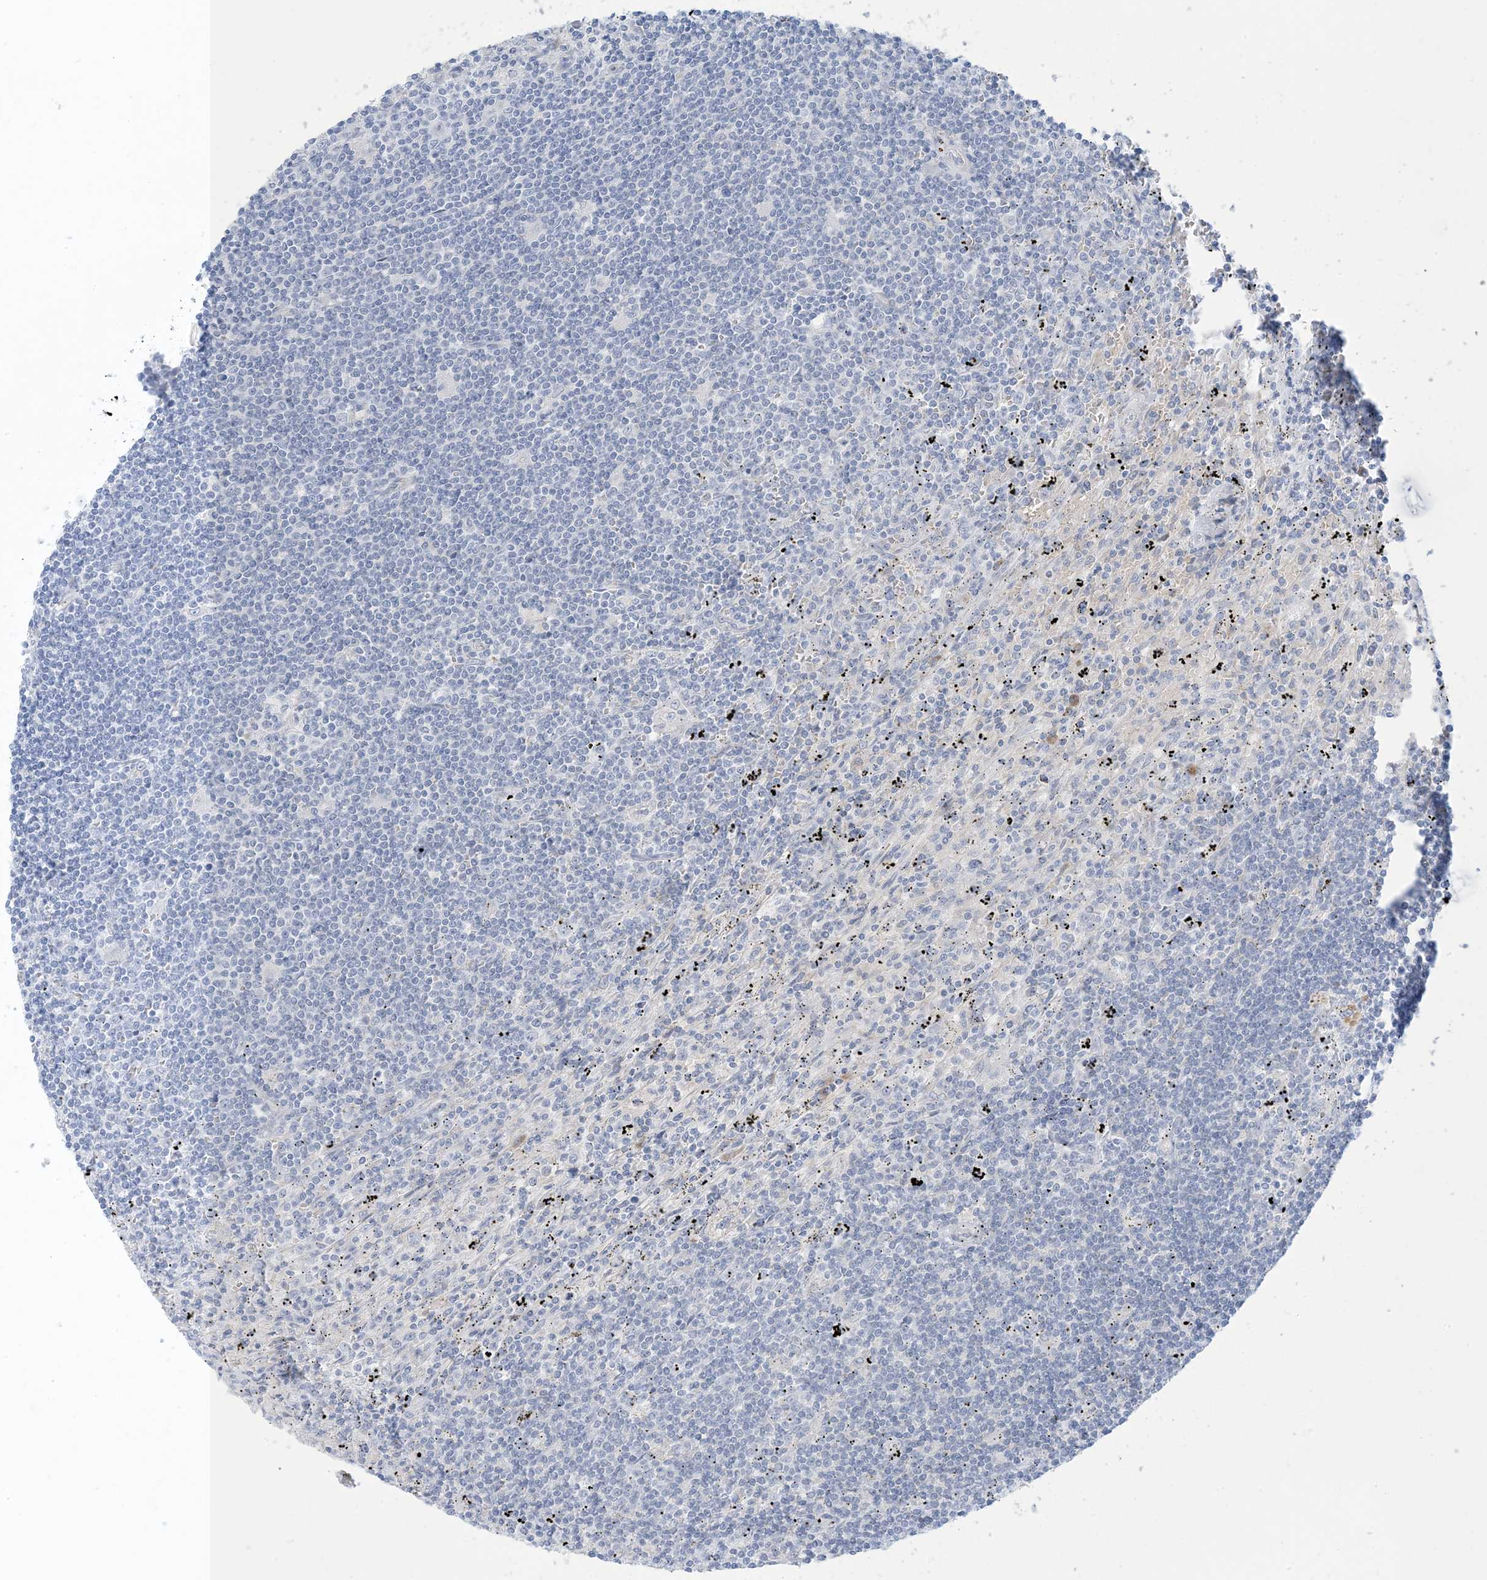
{"staining": {"intensity": "negative", "quantity": "none", "location": "none"}, "tissue": "lymphoma", "cell_type": "Tumor cells", "image_type": "cancer", "snomed": [{"axis": "morphology", "description": "Malignant lymphoma, non-Hodgkin's type, Low grade"}, {"axis": "topography", "description": "Spleen"}], "caption": "High power microscopy histopathology image of an immunohistochemistry (IHC) image of lymphoma, revealing no significant staining in tumor cells.", "gene": "XIRP2", "patient": {"sex": "male", "age": 76}}